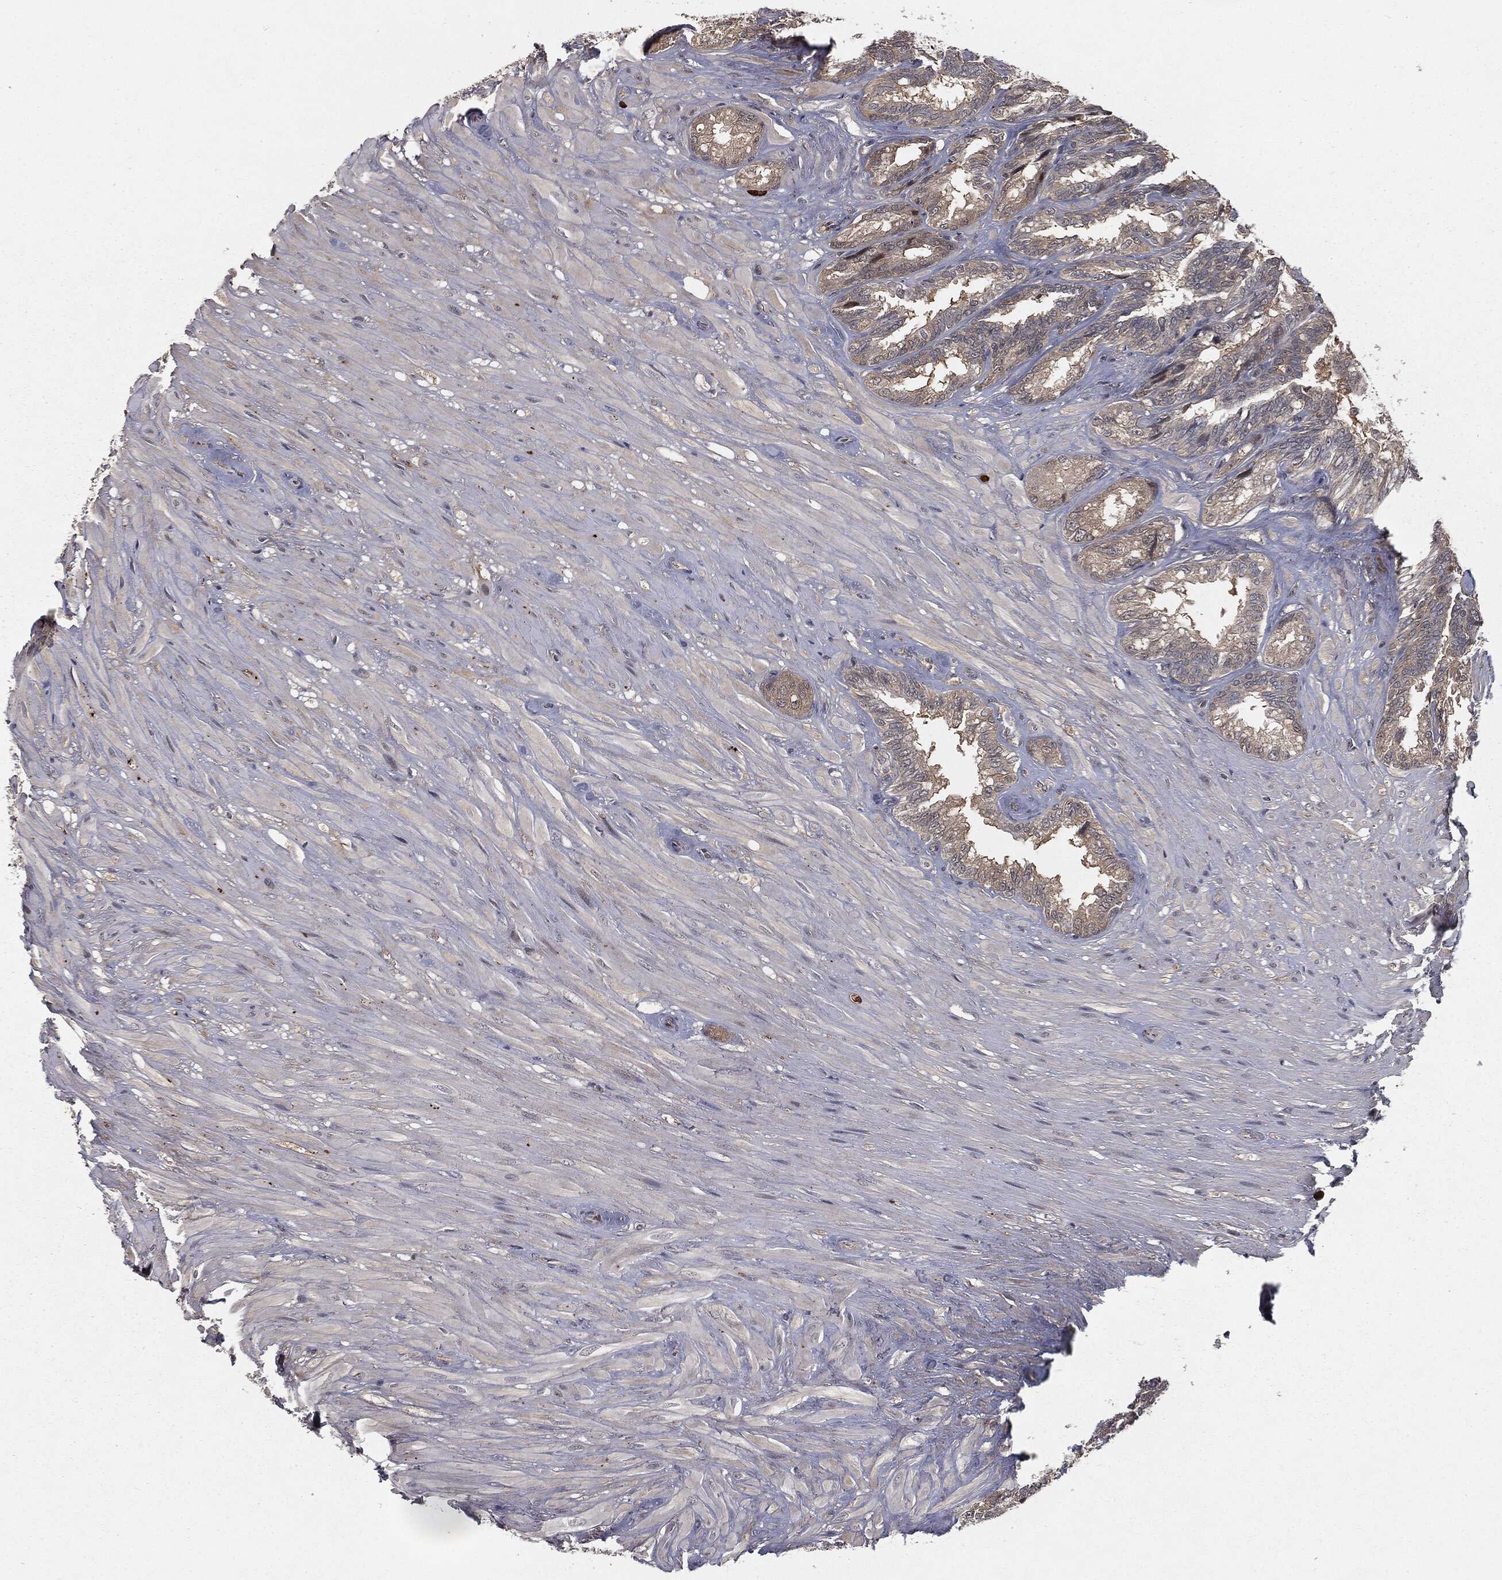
{"staining": {"intensity": "moderate", "quantity": ">75%", "location": "cytoplasmic/membranous"}, "tissue": "seminal vesicle", "cell_type": "Glandular cells", "image_type": "normal", "snomed": [{"axis": "morphology", "description": "Normal tissue, NOS"}, {"axis": "topography", "description": "Seminal veicle"}], "caption": "Moderate cytoplasmic/membranous staining for a protein is appreciated in about >75% of glandular cells of unremarkable seminal vesicle using immunohistochemistry (IHC).", "gene": "FBXO7", "patient": {"sex": "male", "age": 68}}